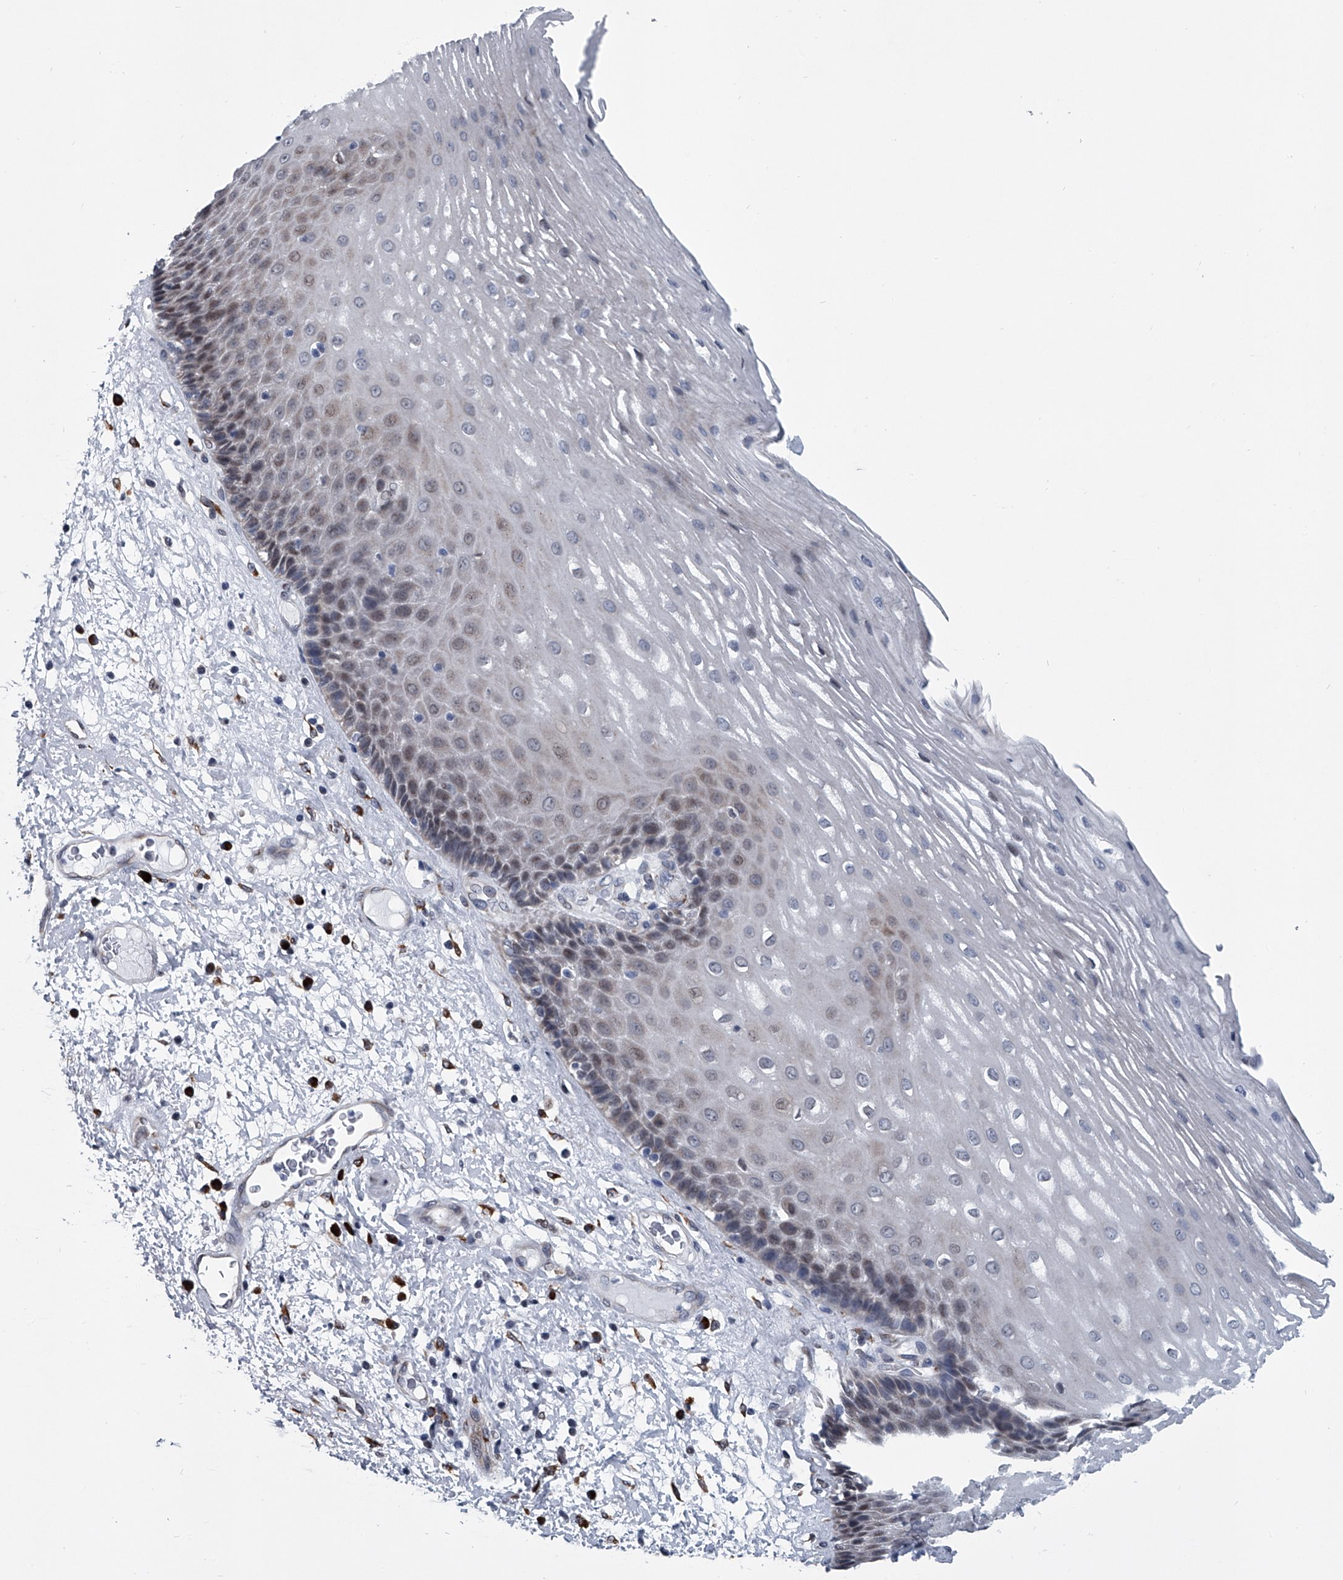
{"staining": {"intensity": "weak", "quantity": "<25%", "location": "nuclear"}, "tissue": "esophagus", "cell_type": "Squamous epithelial cells", "image_type": "normal", "snomed": [{"axis": "morphology", "description": "Normal tissue, NOS"}, {"axis": "morphology", "description": "Adenocarcinoma, NOS"}, {"axis": "topography", "description": "Esophagus"}], "caption": "Human esophagus stained for a protein using immunohistochemistry exhibits no positivity in squamous epithelial cells.", "gene": "PPP2R5D", "patient": {"sex": "male", "age": 62}}